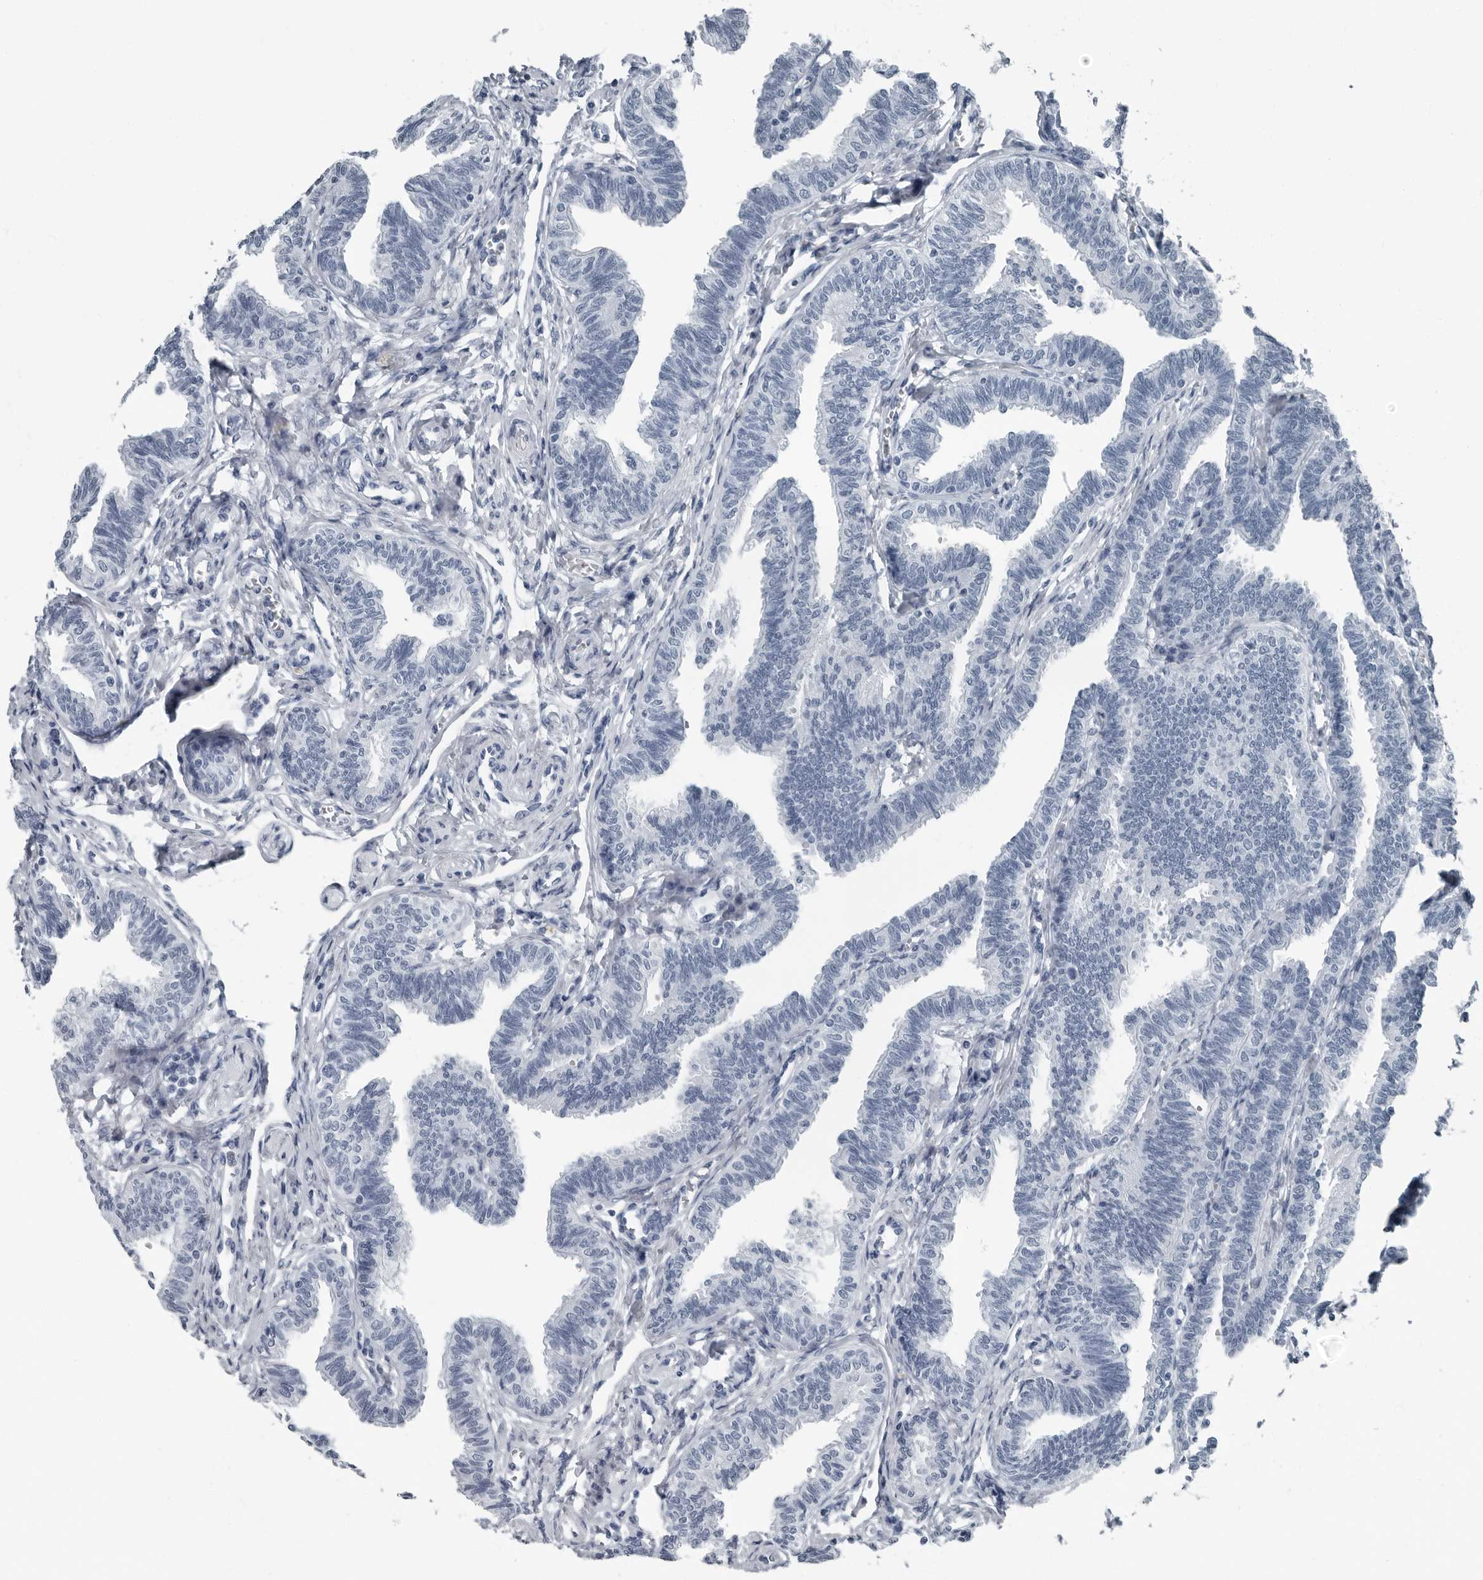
{"staining": {"intensity": "negative", "quantity": "none", "location": "none"}, "tissue": "fallopian tube", "cell_type": "Glandular cells", "image_type": "normal", "snomed": [{"axis": "morphology", "description": "Normal tissue, NOS"}, {"axis": "topography", "description": "Fallopian tube"}, {"axis": "topography", "description": "Ovary"}], "caption": "Immunohistochemistry (IHC) histopathology image of unremarkable fallopian tube stained for a protein (brown), which exhibits no staining in glandular cells.", "gene": "PRSS1", "patient": {"sex": "female", "age": 23}}